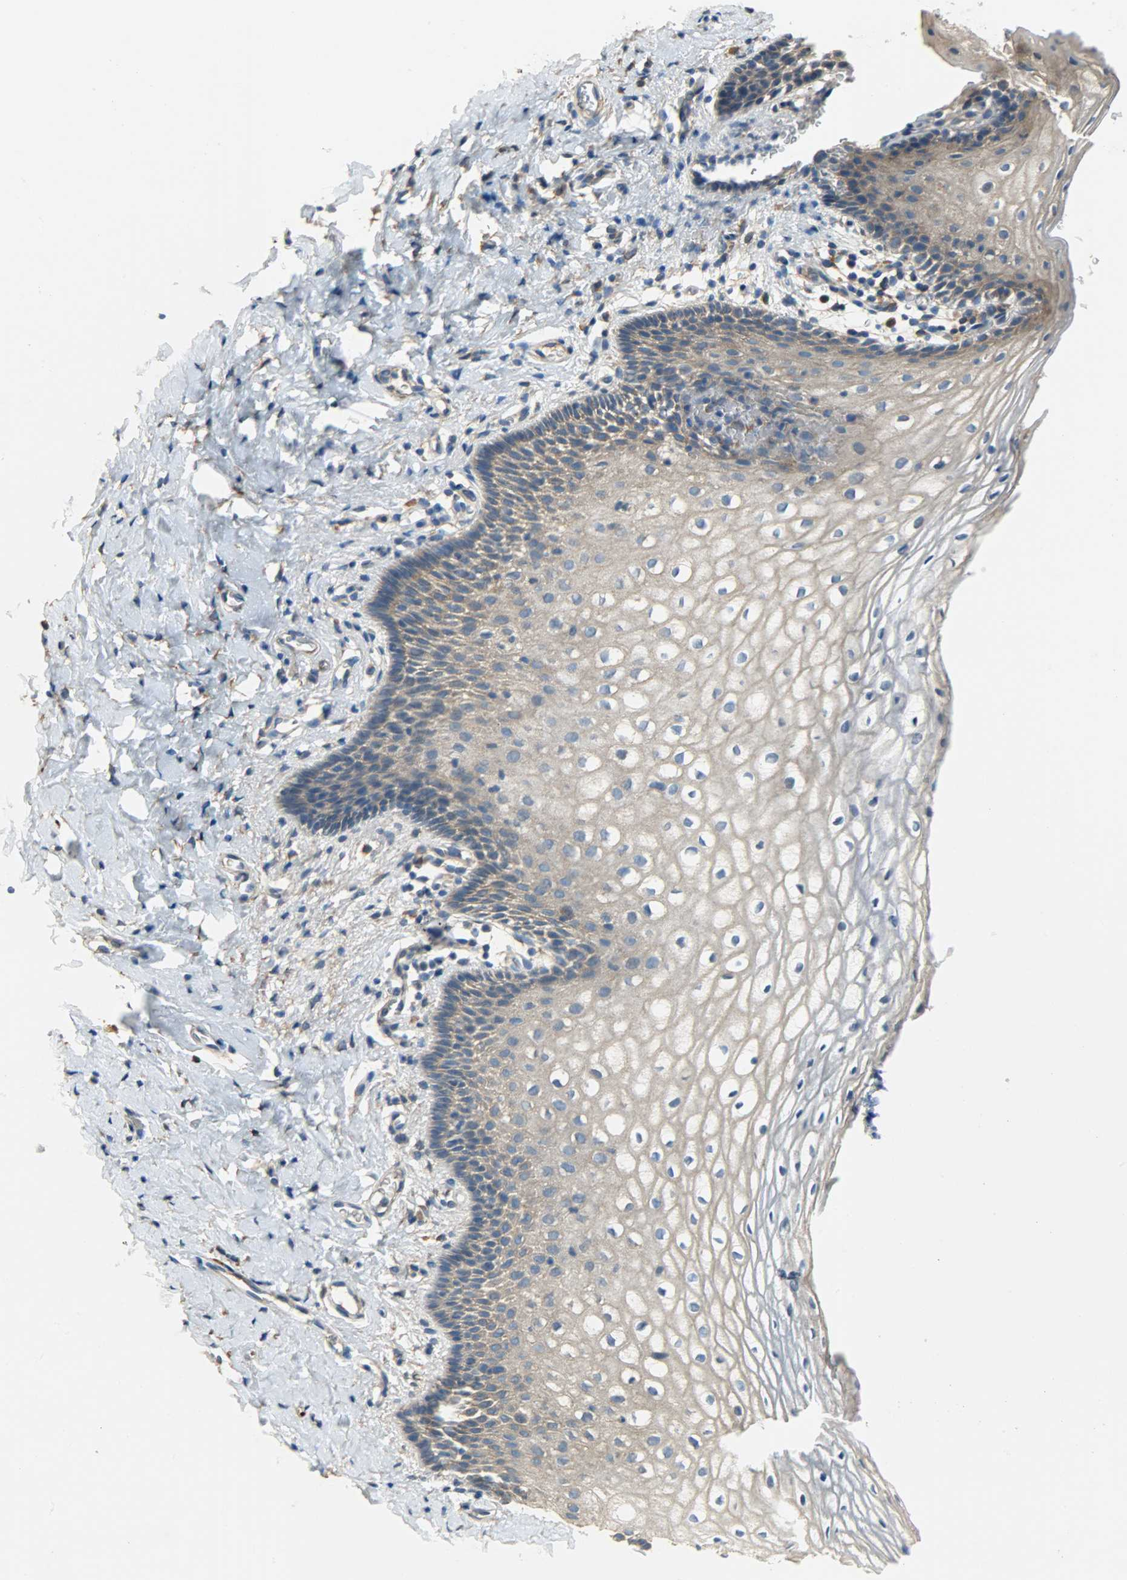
{"staining": {"intensity": "moderate", "quantity": ">75%", "location": "cytoplasmic/membranous"}, "tissue": "vagina", "cell_type": "Squamous epithelial cells", "image_type": "normal", "snomed": [{"axis": "morphology", "description": "Normal tissue, NOS"}, {"axis": "topography", "description": "Vagina"}], "caption": "DAB immunohistochemical staining of normal vagina exhibits moderate cytoplasmic/membranous protein positivity in about >75% of squamous epithelial cells. (Stains: DAB in brown, nuclei in blue, Microscopy: brightfield microscopy at high magnification).", "gene": "C1orf198", "patient": {"sex": "female", "age": 55}}